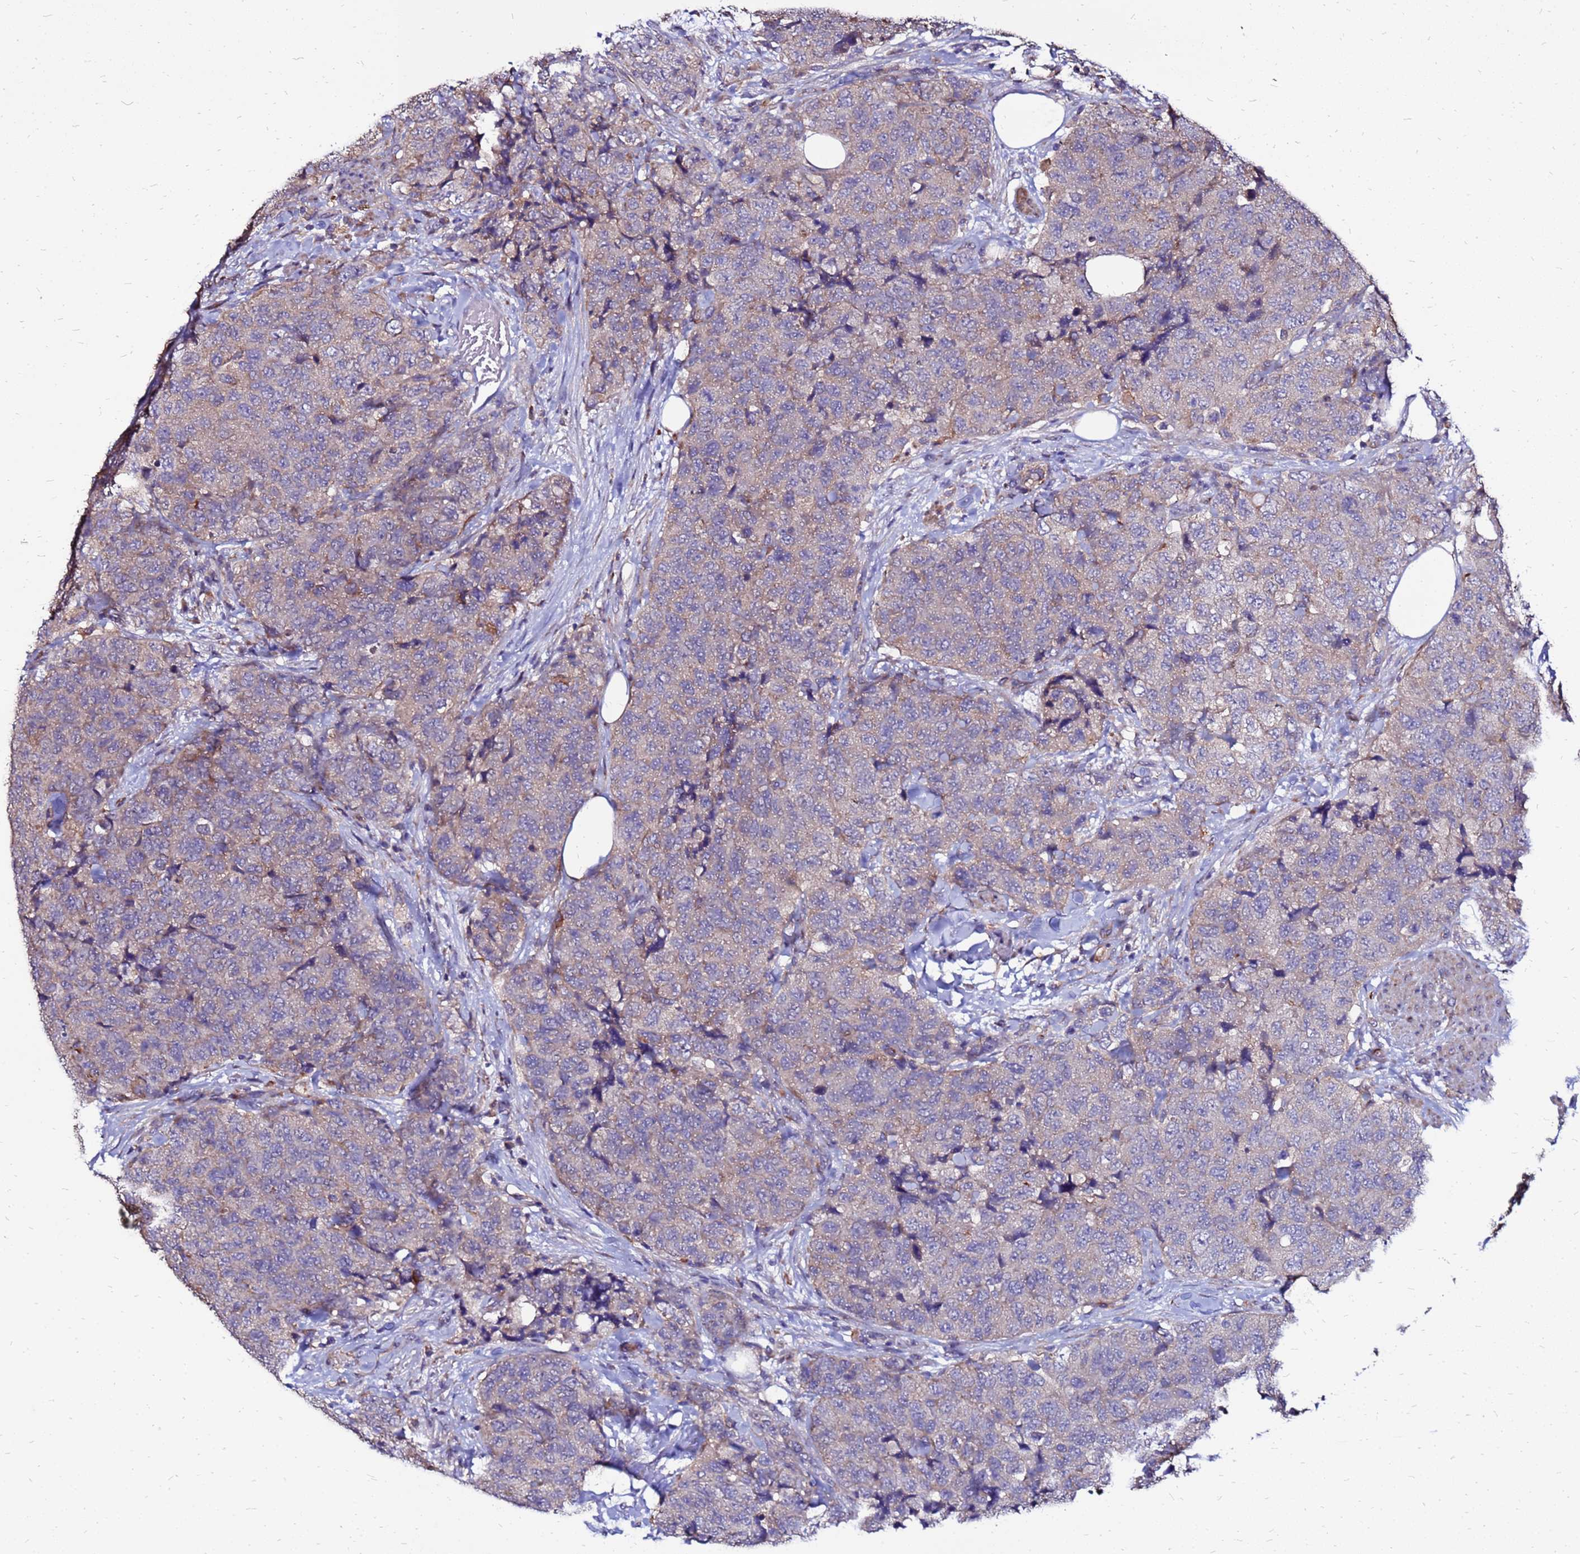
{"staining": {"intensity": "weak", "quantity": "<25%", "location": "cytoplasmic/membranous"}, "tissue": "urothelial cancer", "cell_type": "Tumor cells", "image_type": "cancer", "snomed": [{"axis": "morphology", "description": "Urothelial carcinoma, High grade"}, {"axis": "topography", "description": "Urinary bladder"}], "caption": "Immunohistochemistry of human urothelial cancer shows no positivity in tumor cells. (DAB (3,3'-diaminobenzidine) immunohistochemistry, high magnification).", "gene": "ARHGEF5", "patient": {"sex": "female", "age": 78}}